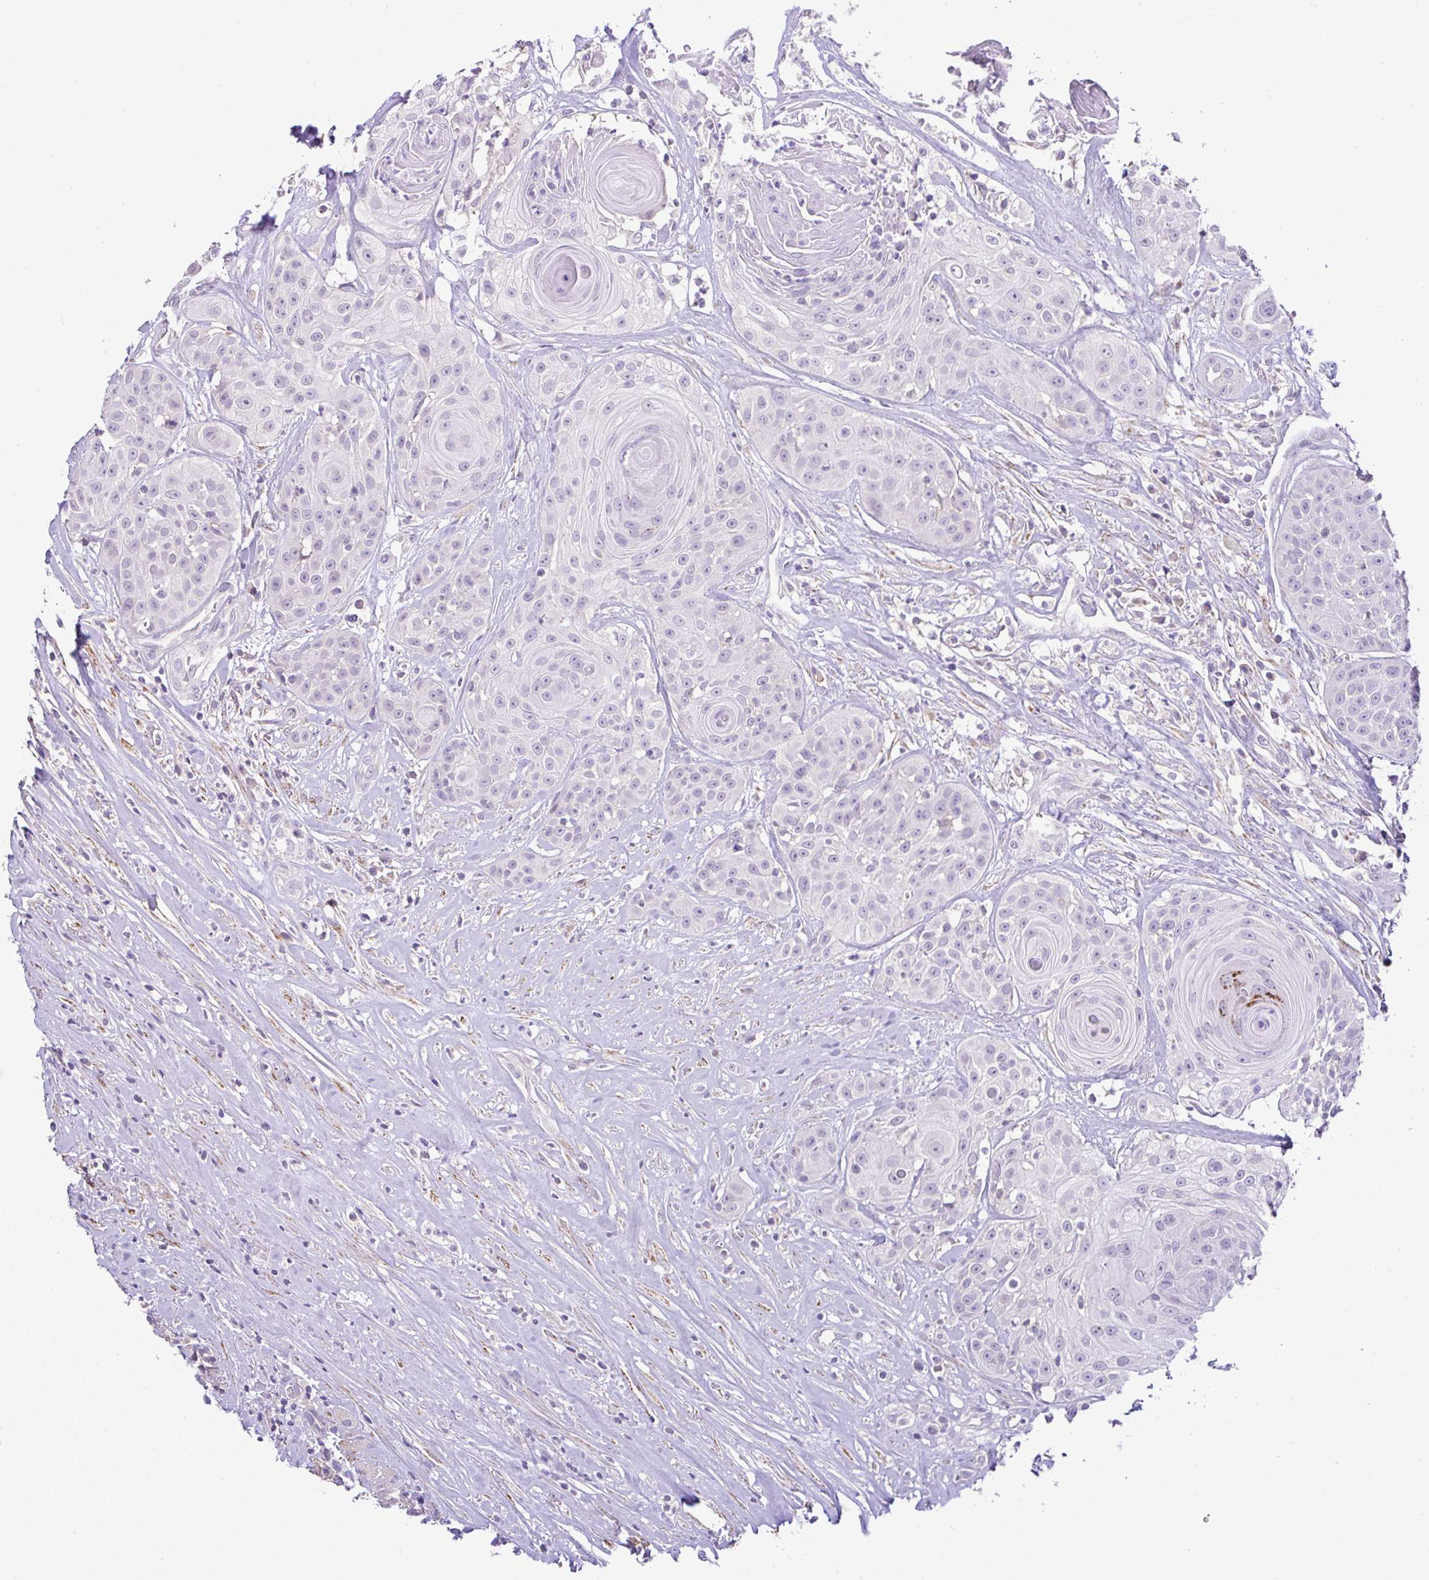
{"staining": {"intensity": "negative", "quantity": "none", "location": "none"}, "tissue": "head and neck cancer", "cell_type": "Tumor cells", "image_type": "cancer", "snomed": [{"axis": "morphology", "description": "Squamous cell carcinoma, NOS"}, {"axis": "topography", "description": "Head-Neck"}], "caption": "IHC image of neoplastic tissue: head and neck cancer (squamous cell carcinoma) stained with DAB (3,3'-diaminobenzidine) demonstrates no significant protein staining in tumor cells.", "gene": "CTU1", "patient": {"sex": "male", "age": 83}}